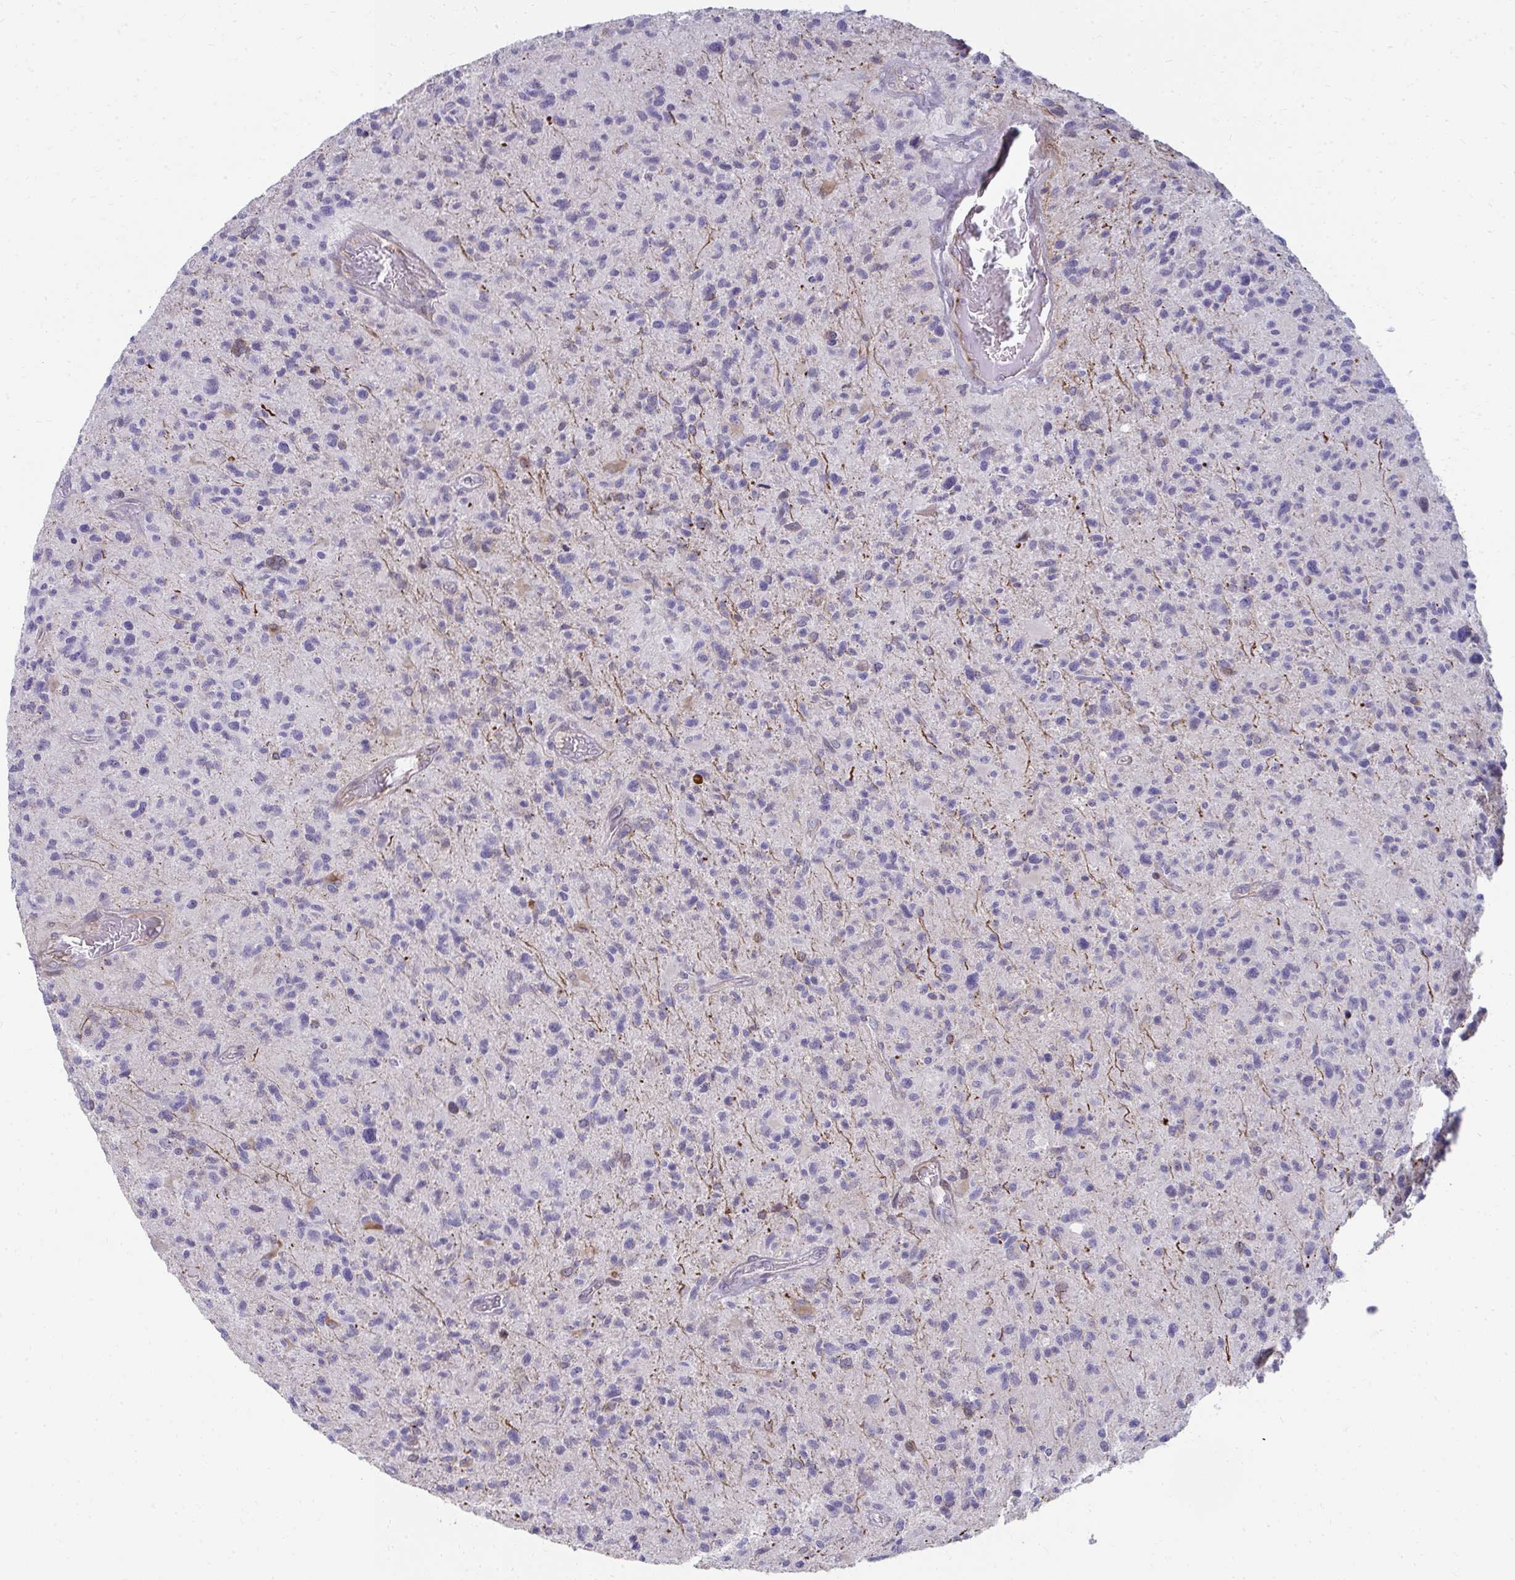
{"staining": {"intensity": "negative", "quantity": "none", "location": "none"}, "tissue": "glioma", "cell_type": "Tumor cells", "image_type": "cancer", "snomed": [{"axis": "morphology", "description": "Glioma, malignant, High grade"}, {"axis": "topography", "description": "Brain"}], "caption": "High power microscopy photomicrograph of an immunohistochemistry (IHC) photomicrograph of malignant glioma (high-grade), revealing no significant staining in tumor cells.", "gene": "FOXN3", "patient": {"sex": "female", "age": 70}}